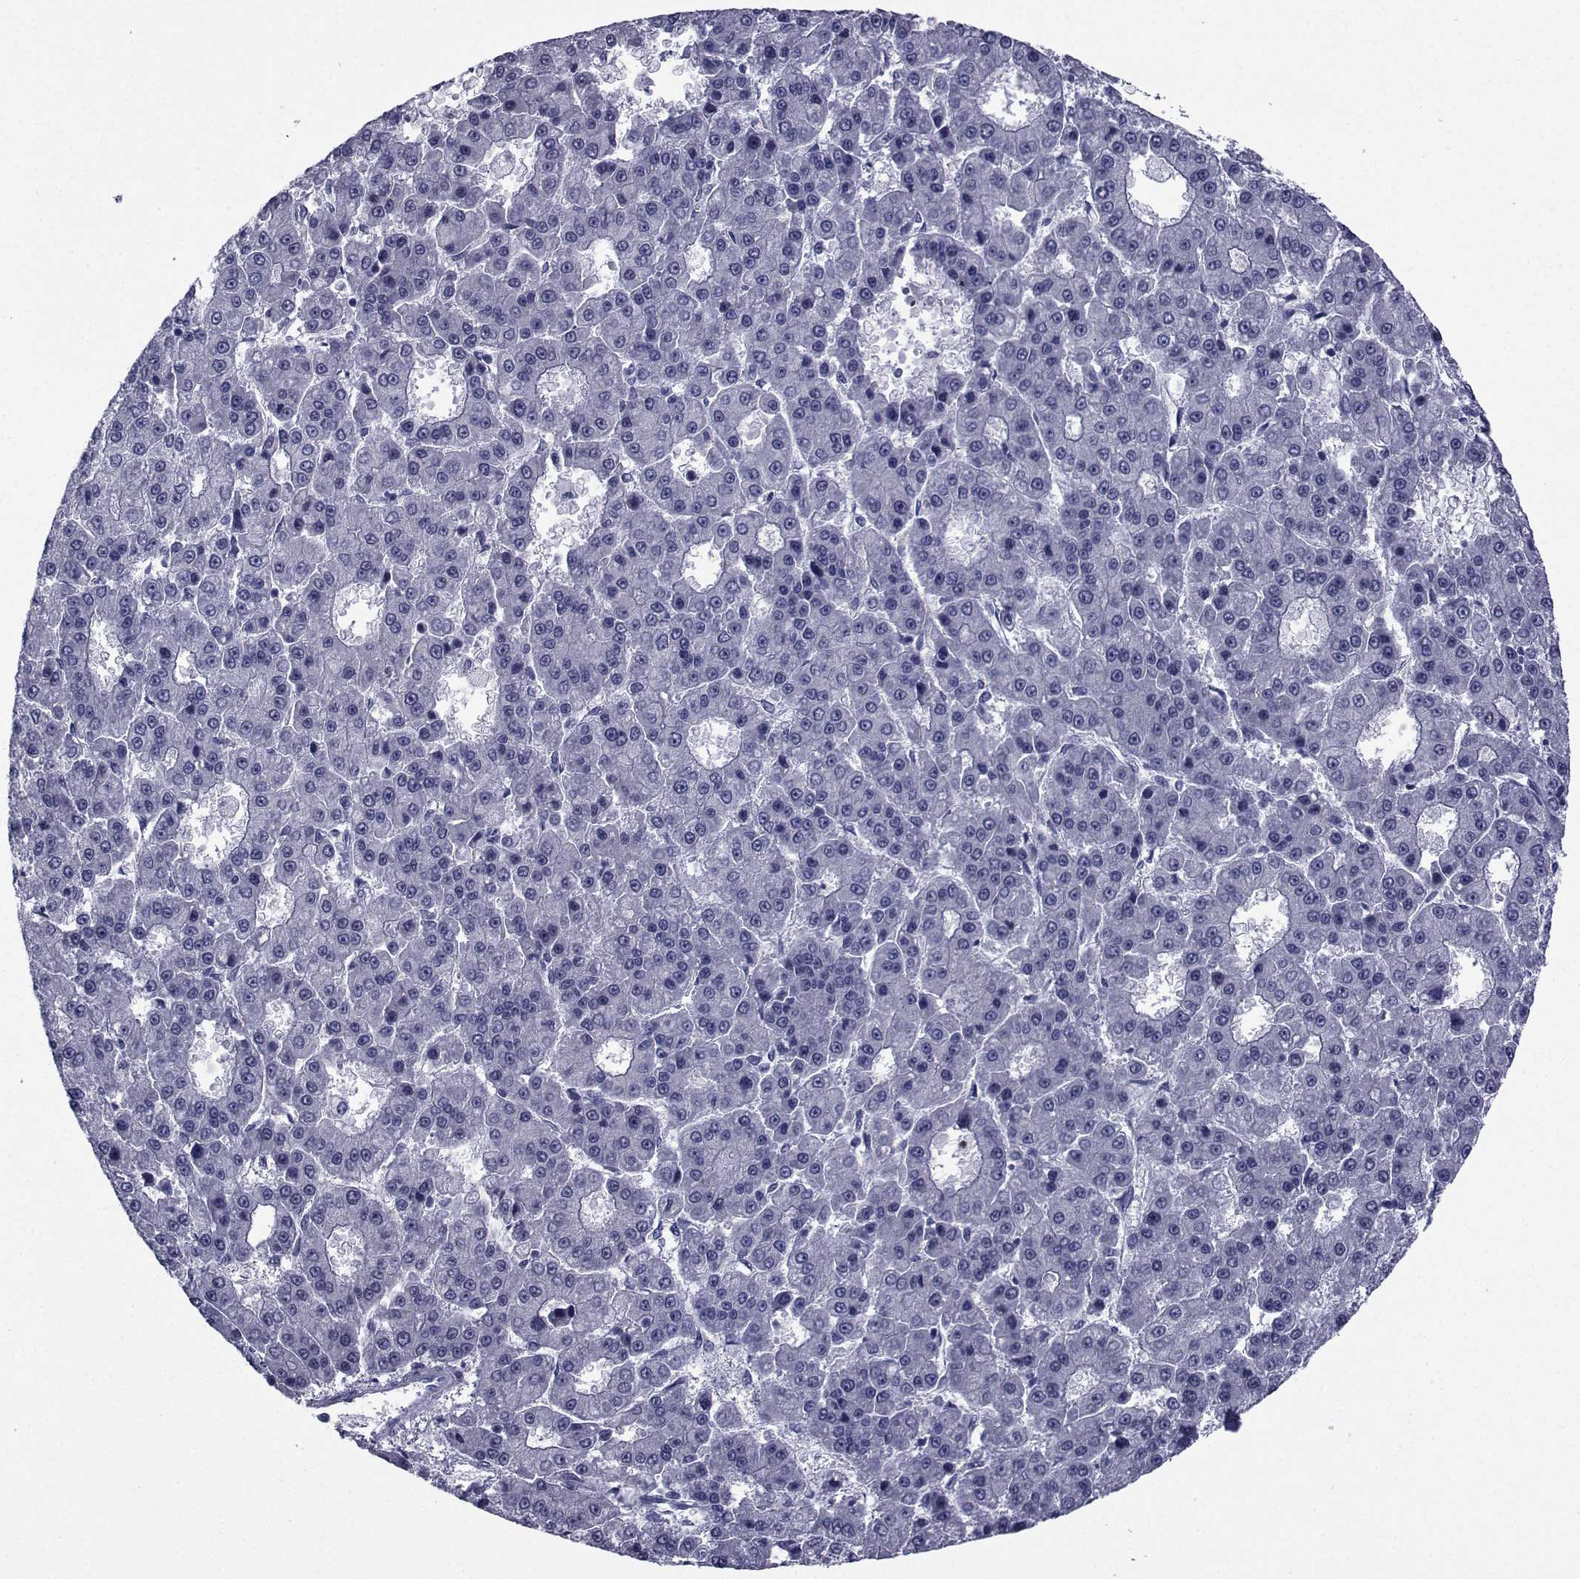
{"staining": {"intensity": "negative", "quantity": "none", "location": "none"}, "tissue": "liver cancer", "cell_type": "Tumor cells", "image_type": "cancer", "snomed": [{"axis": "morphology", "description": "Carcinoma, Hepatocellular, NOS"}, {"axis": "topography", "description": "Liver"}], "caption": "This is a image of immunohistochemistry staining of hepatocellular carcinoma (liver), which shows no staining in tumor cells.", "gene": "ROPN1", "patient": {"sex": "male", "age": 70}}